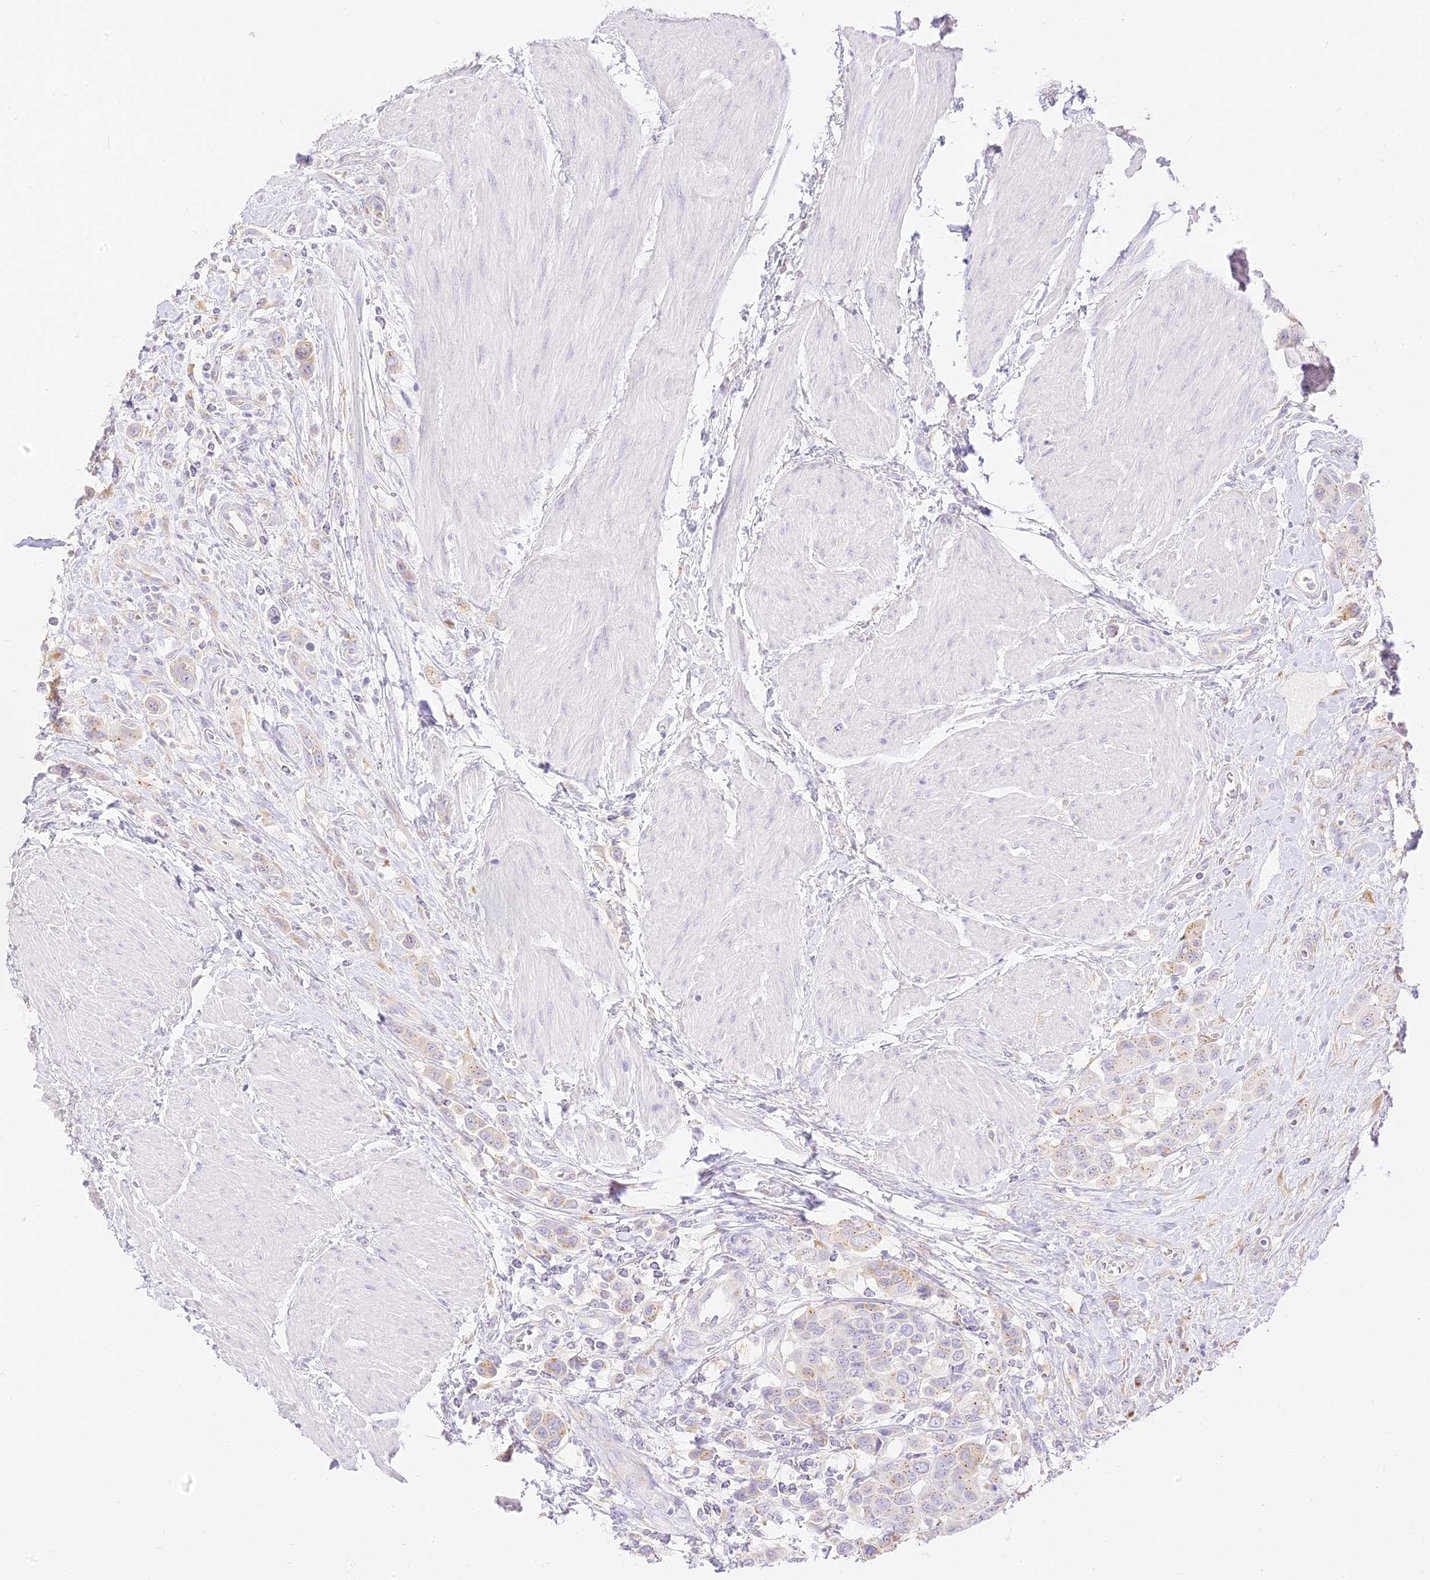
{"staining": {"intensity": "weak", "quantity": "<25%", "location": "cytoplasmic/membranous"}, "tissue": "urothelial cancer", "cell_type": "Tumor cells", "image_type": "cancer", "snomed": [{"axis": "morphology", "description": "Urothelial carcinoma, High grade"}, {"axis": "topography", "description": "Urinary bladder"}], "caption": "High magnification brightfield microscopy of urothelial cancer stained with DAB (brown) and counterstained with hematoxylin (blue): tumor cells show no significant positivity. Nuclei are stained in blue.", "gene": "SEC13", "patient": {"sex": "male", "age": 50}}